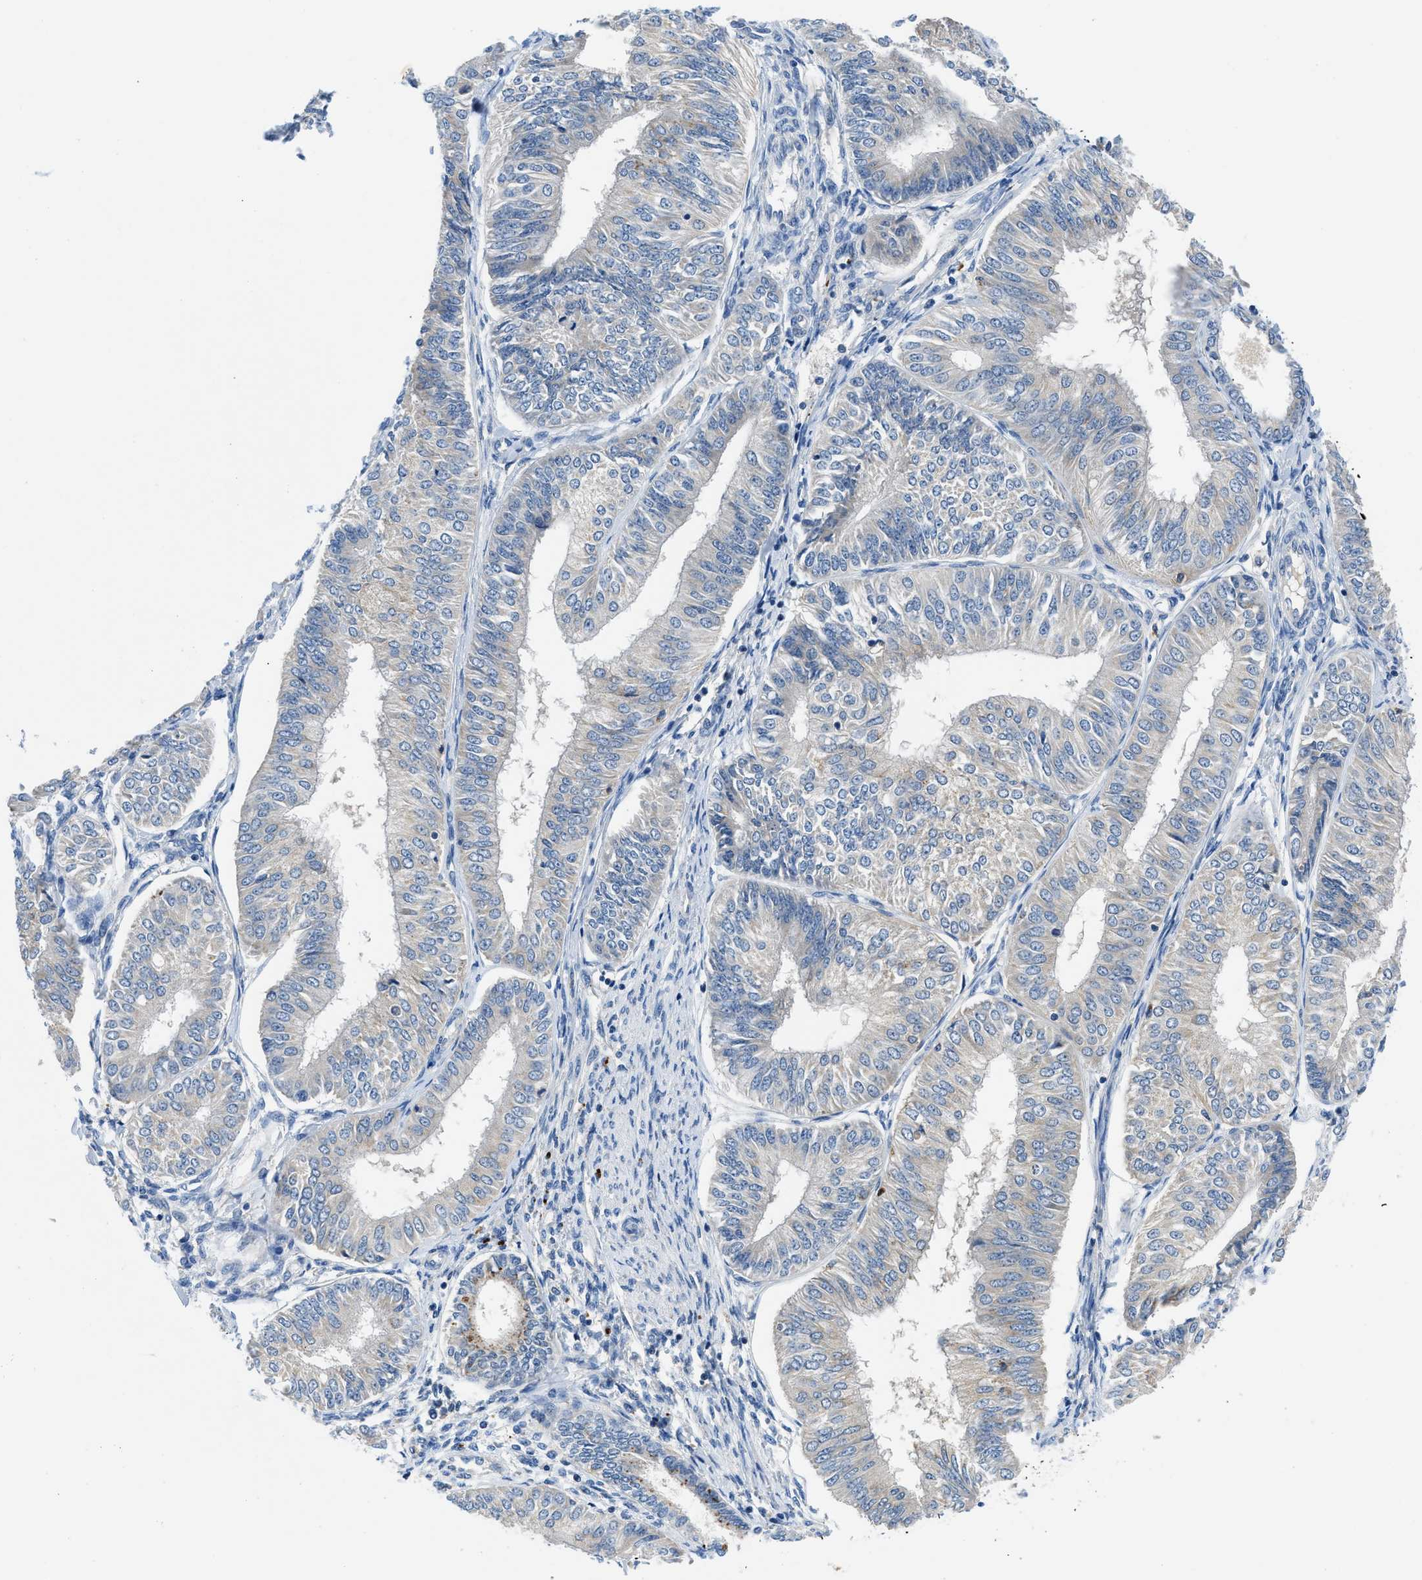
{"staining": {"intensity": "negative", "quantity": "none", "location": "none"}, "tissue": "endometrial cancer", "cell_type": "Tumor cells", "image_type": "cancer", "snomed": [{"axis": "morphology", "description": "Adenocarcinoma, NOS"}, {"axis": "topography", "description": "Endometrium"}], "caption": "Tumor cells show no significant positivity in endometrial adenocarcinoma.", "gene": "ADGRE3", "patient": {"sex": "female", "age": 58}}